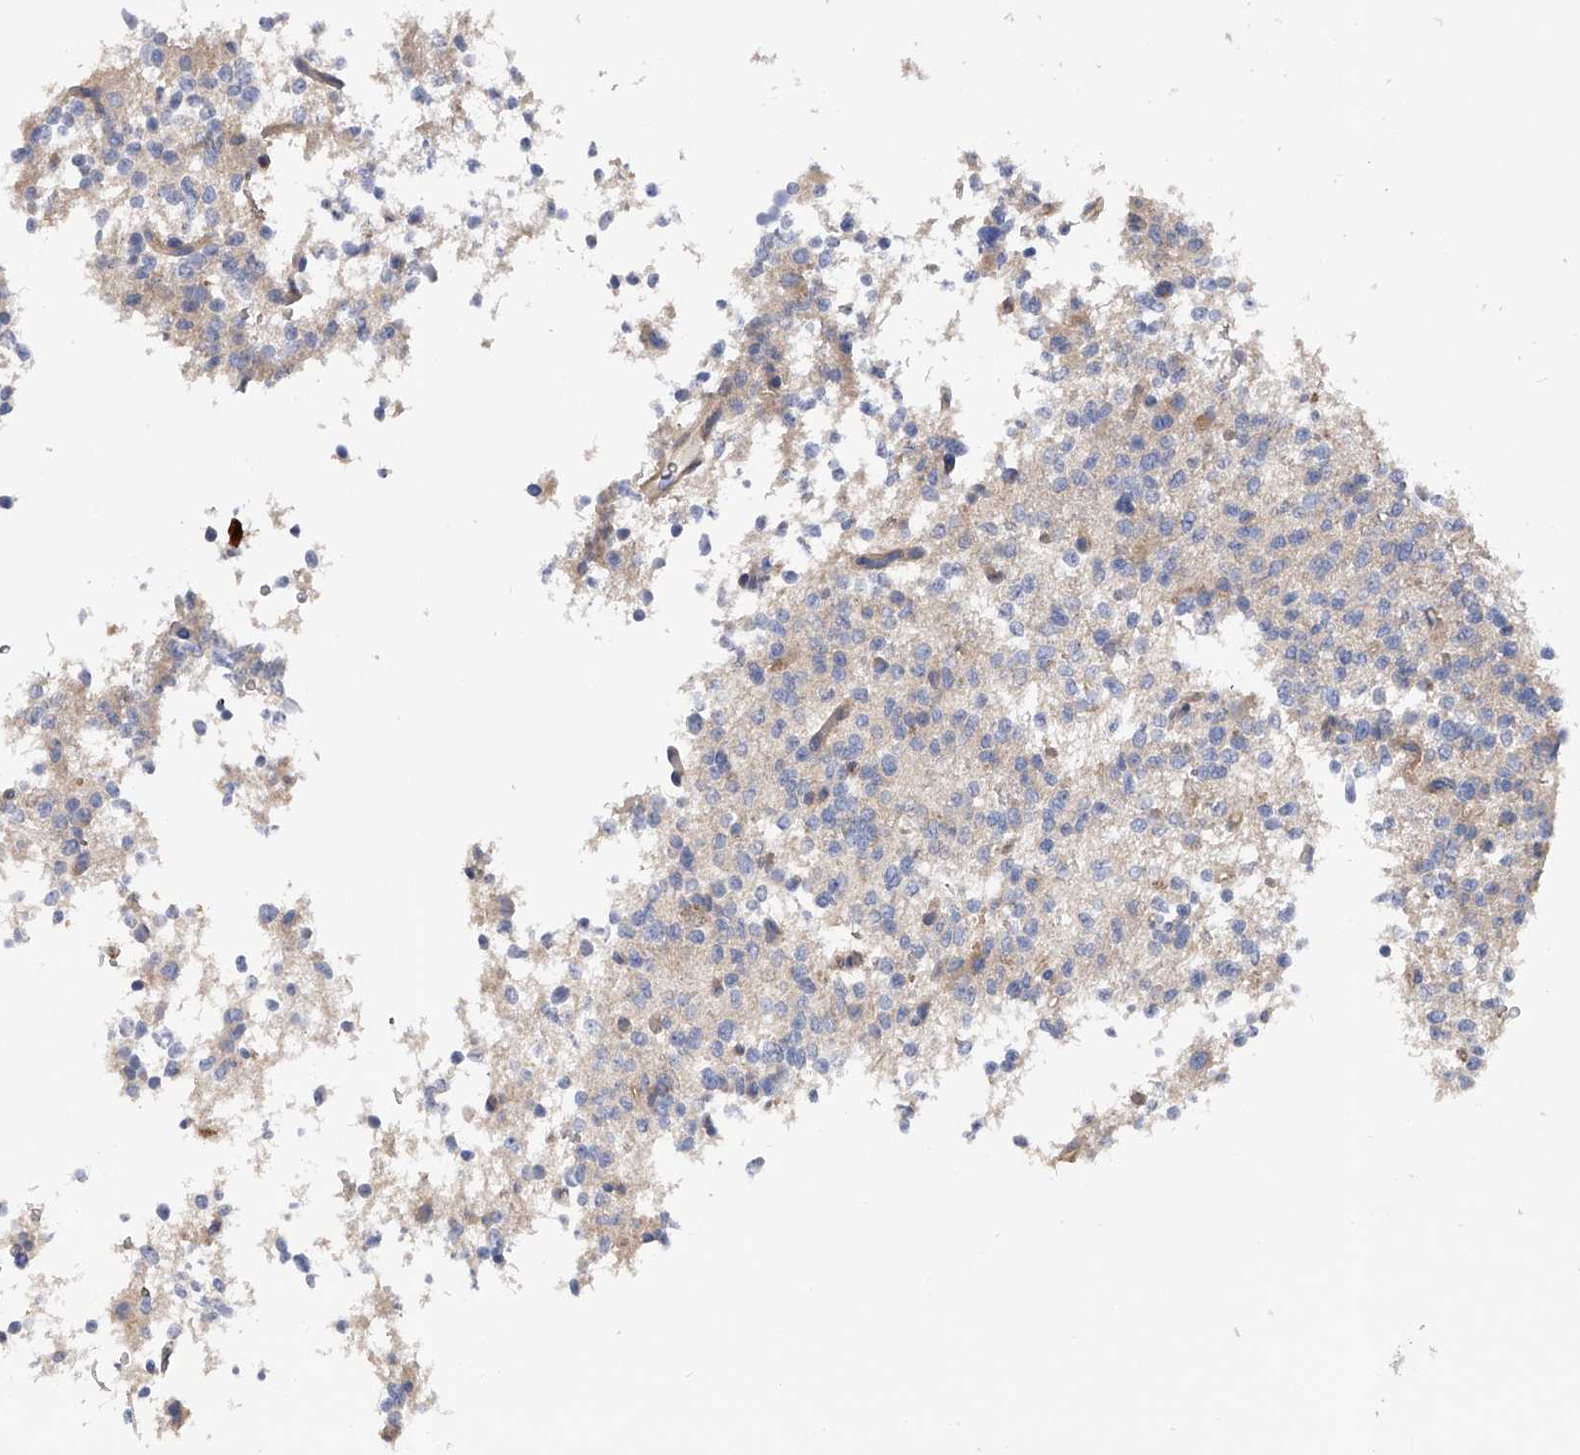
{"staining": {"intensity": "negative", "quantity": "none", "location": "none"}, "tissue": "glioma", "cell_type": "Tumor cells", "image_type": "cancer", "snomed": [{"axis": "morphology", "description": "Glioma, malignant, High grade"}, {"axis": "topography", "description": "Brain"}], "caption": "IHC photomicrograph of human glioma stained for a protein (brown), which shows no positivity in tumor cells.", "gene": "RWDD2A", "patient": {"sex": "female", "age": 62}}